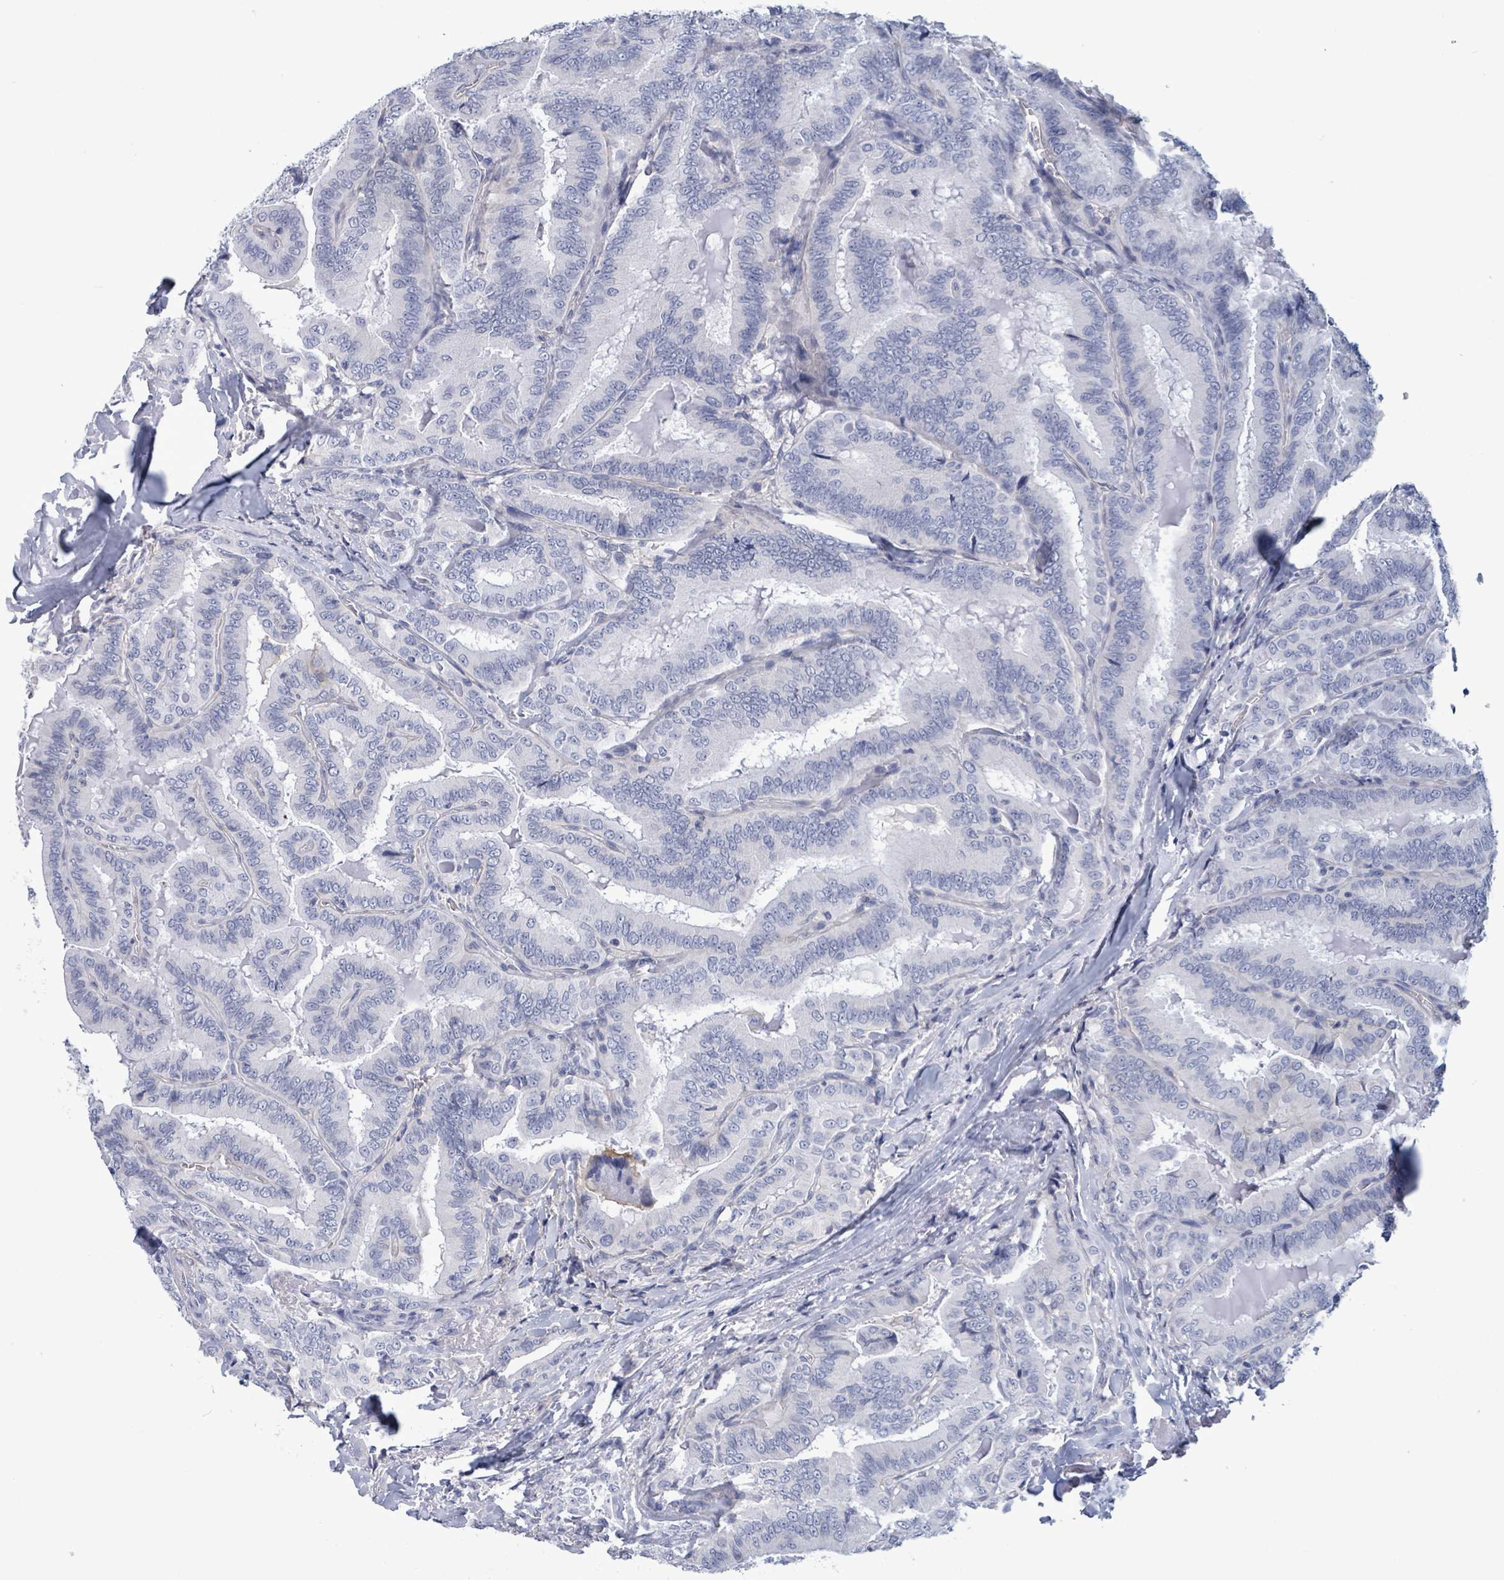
{"staining": {"intensity": "negative", "quantity": "none", "location": "none"}, "tissue": "thyroid cancer", "cell_type": "Tumor cells", "image_type": "cancer", "snomed": [{"axis": "morphology", "description": "Papillary adenocarcinoma, NOS"}, {"axis": "topography", "description": "Thyroid gland"}], "caption": "Immunohistochemistry (IHC) of human papillary adenocarcinoma (thyroid) exhibits no staining in tumor cells.", "gene": "BSG", "patient": {"sex": "male", "age": 61}}